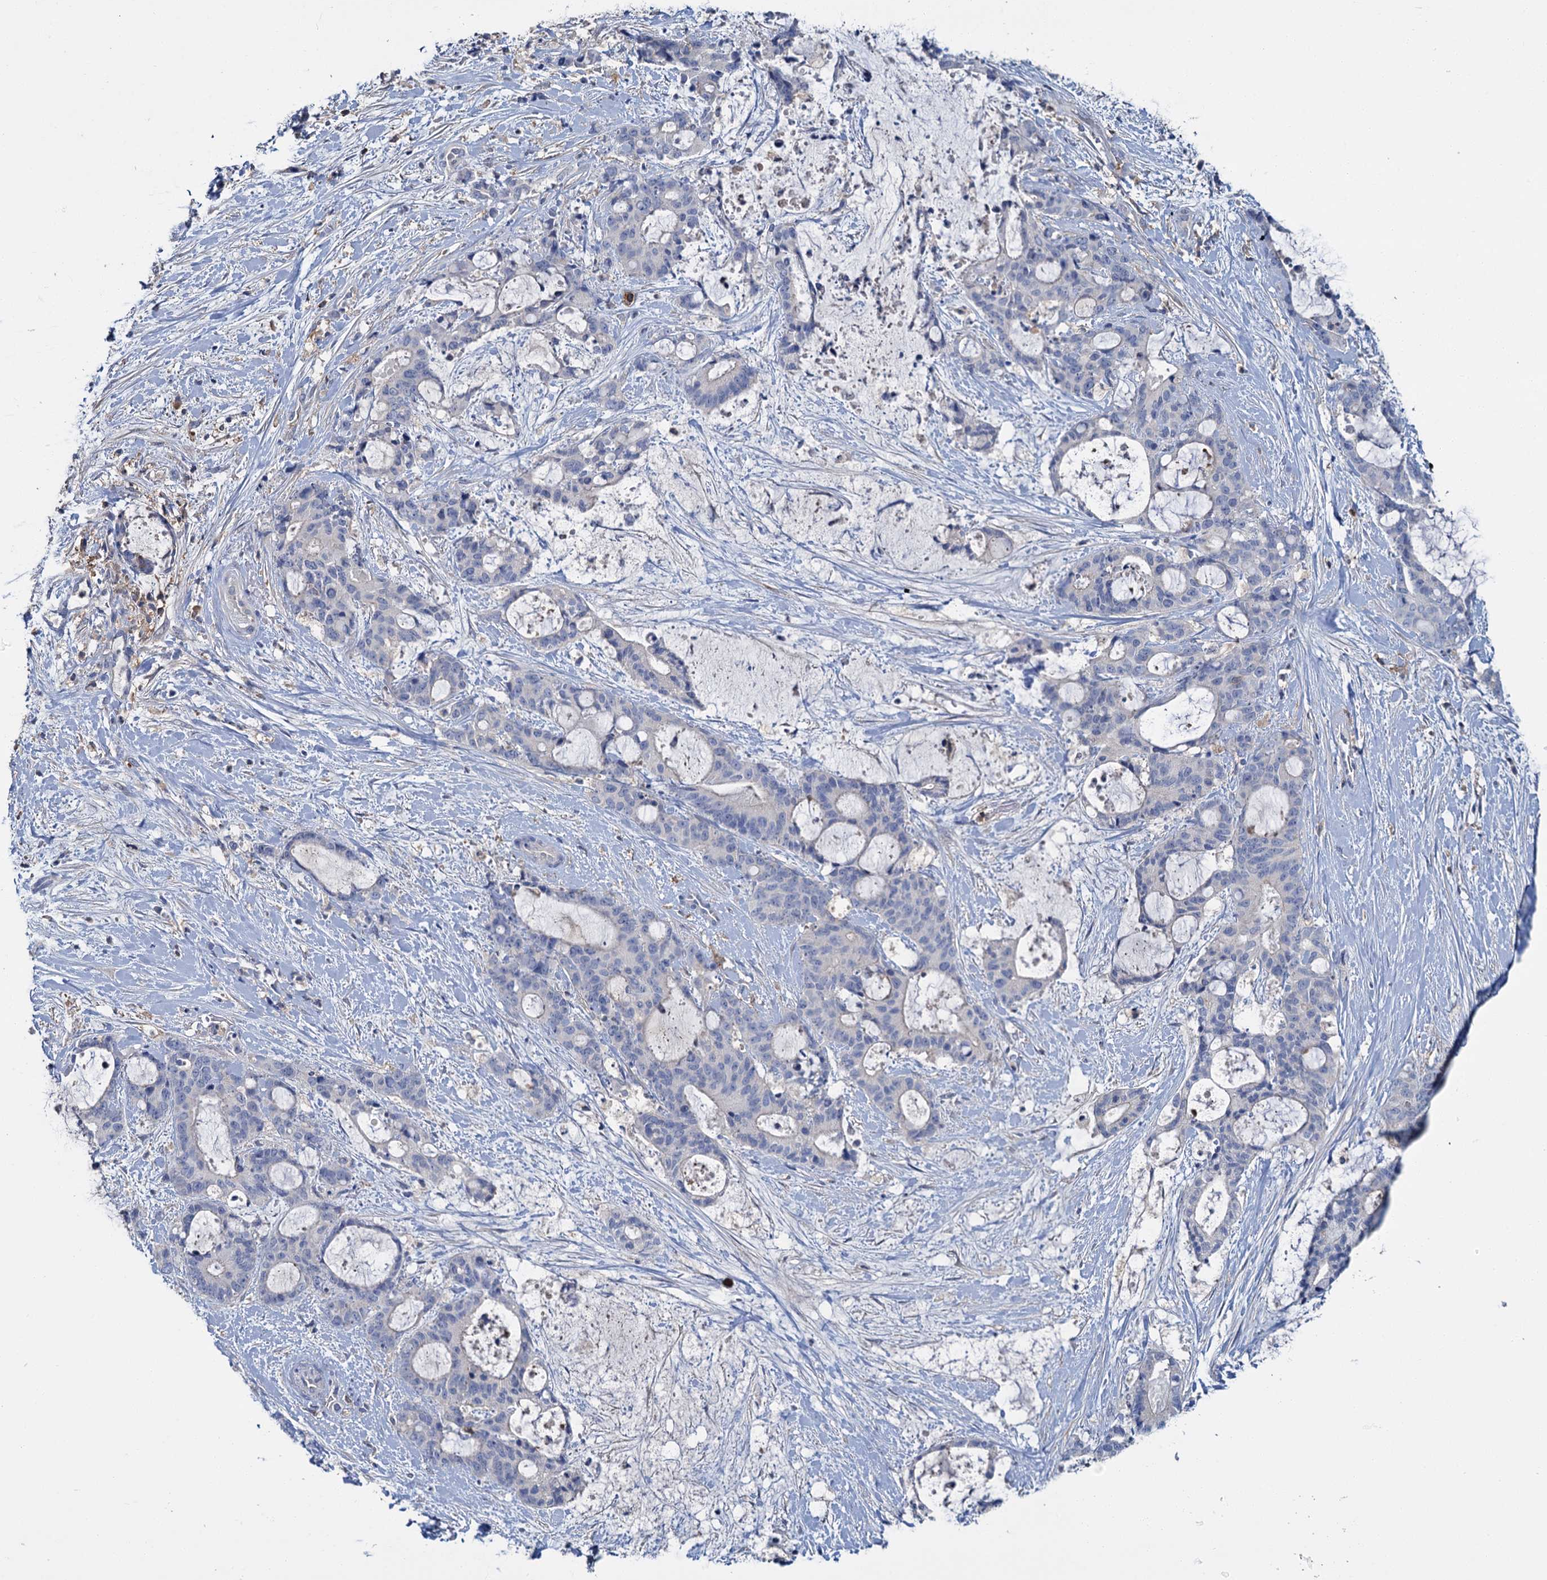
{"staining": {"intensity": "negative", "quantity": "none", "location": "none"}, "tissue": "liver cancer", "cell_type": "Tumor cells", "image_type": "cancer", "snomed": [{"axis": "morphology", "description": "Normal tissue, NOS"}, {"axis": "morphology", "description": "Cholangiocarcinoma"}, {"axis": "topography", "description": "Liver"}, {"axis": "topography", "description": "Peripheral nerve tissue"}], "caption": "Human liver cancer stained for a protein using immunohistochemistry (IHC) shows no expression in tumor cells.", "gene": "FGFR2", "patient": {"sex": "female", "age": 73}}